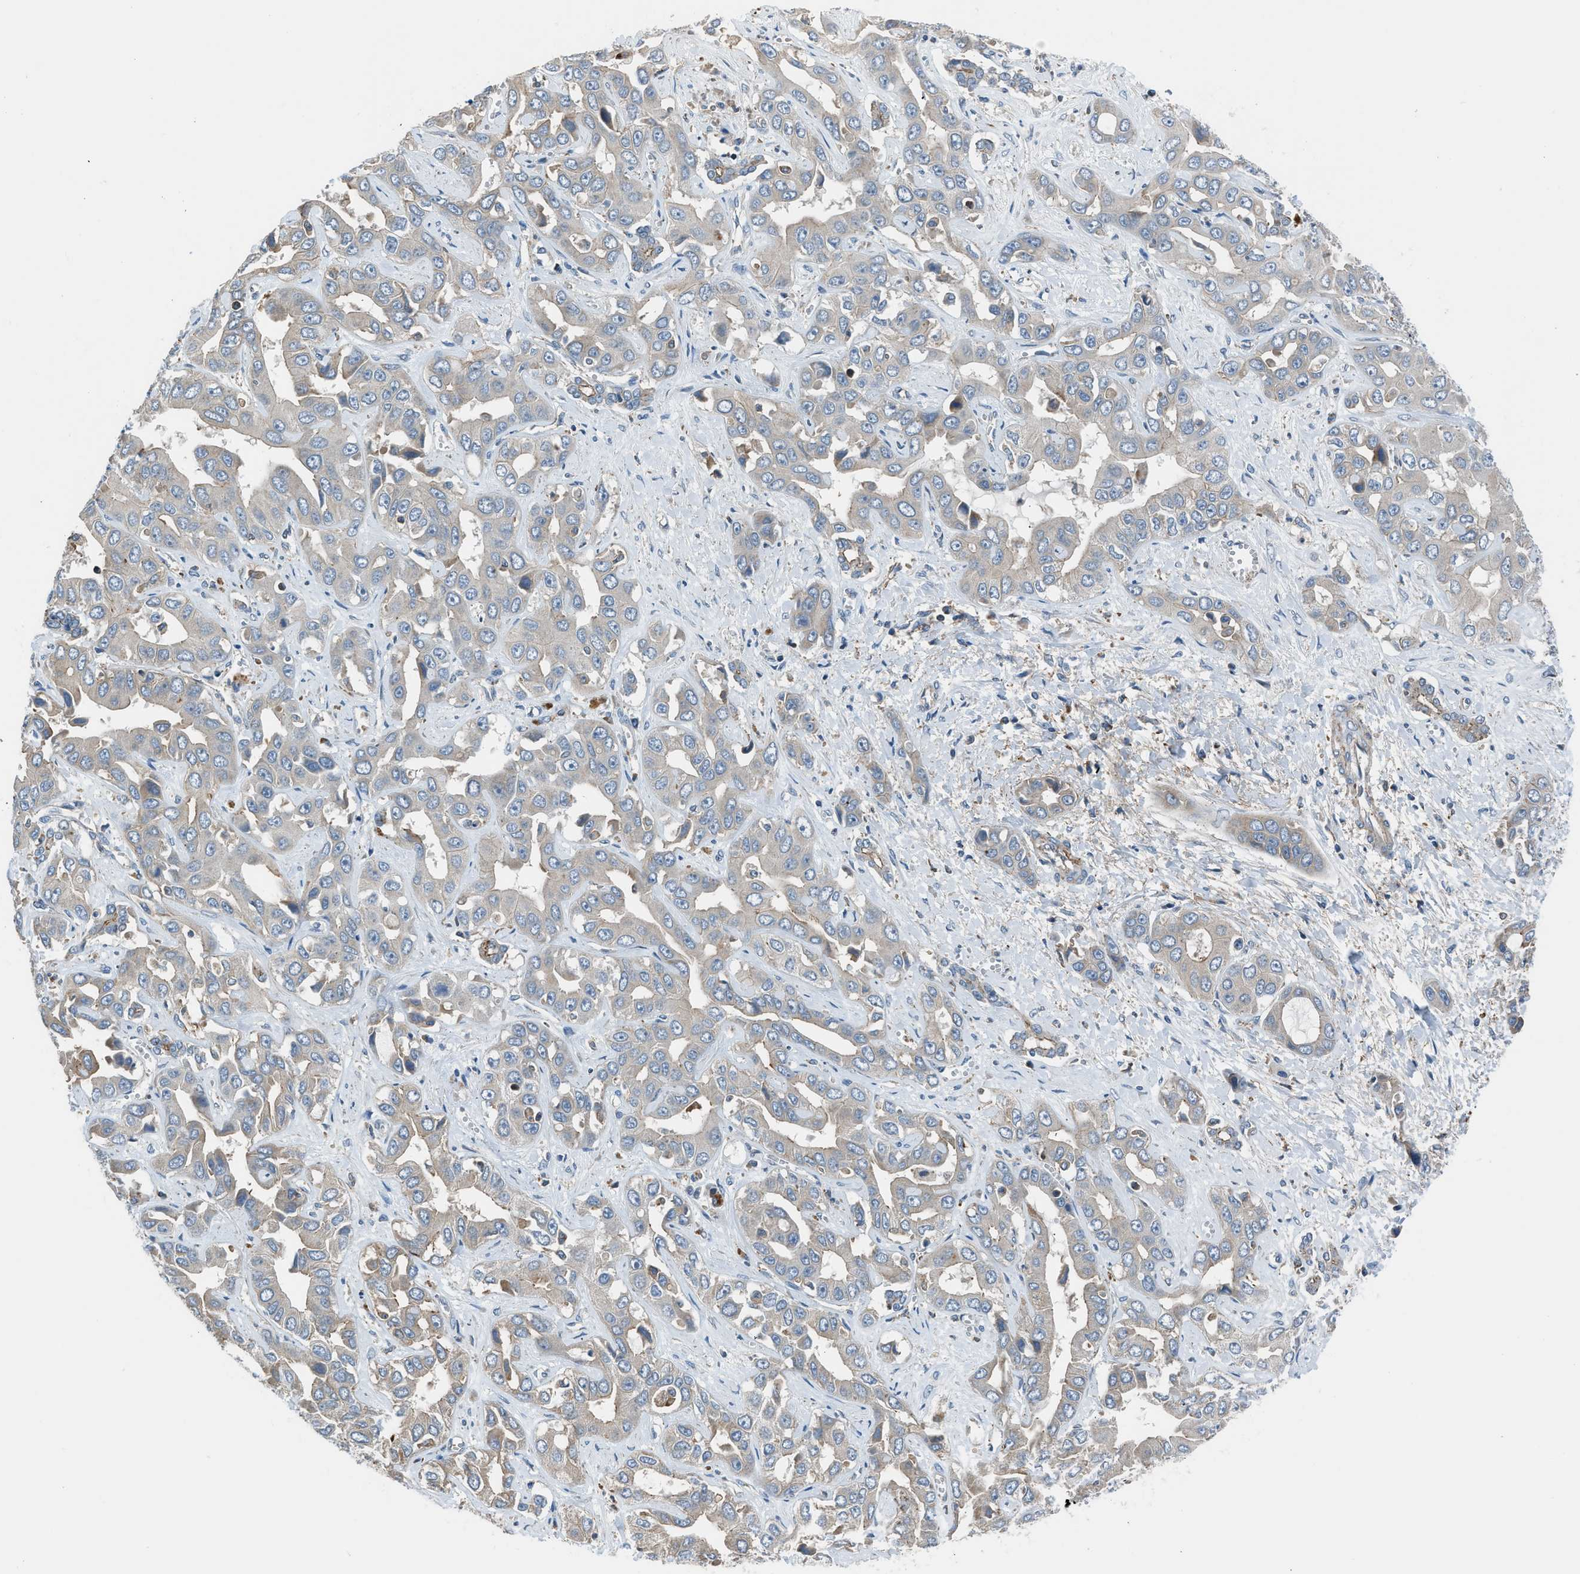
{"staining": {"intensity": "weak", "quantity": ">75%", "location": "cytoplasmic/membranous"}, "tissue": "liver cancer", "cell_type": "Tumor cells", "image_type": "cancer", "snomed": [{"axis": "morphology", "description": "Cholangiocarcinoma"}, {"axis": "topography", "description": "Liver"}], "caption": "DAB immunohistochemical staining of human liver cancer shows weak cytoplasmic/membranous protein staining in approximately >75% of tumor cells. (Stains: DAB in brown, nuclei in blue, Microscopy: brightfield microscopy at high magnification).", "gene": "LMLN", "patient": {"sex": "female", "age": 52}}